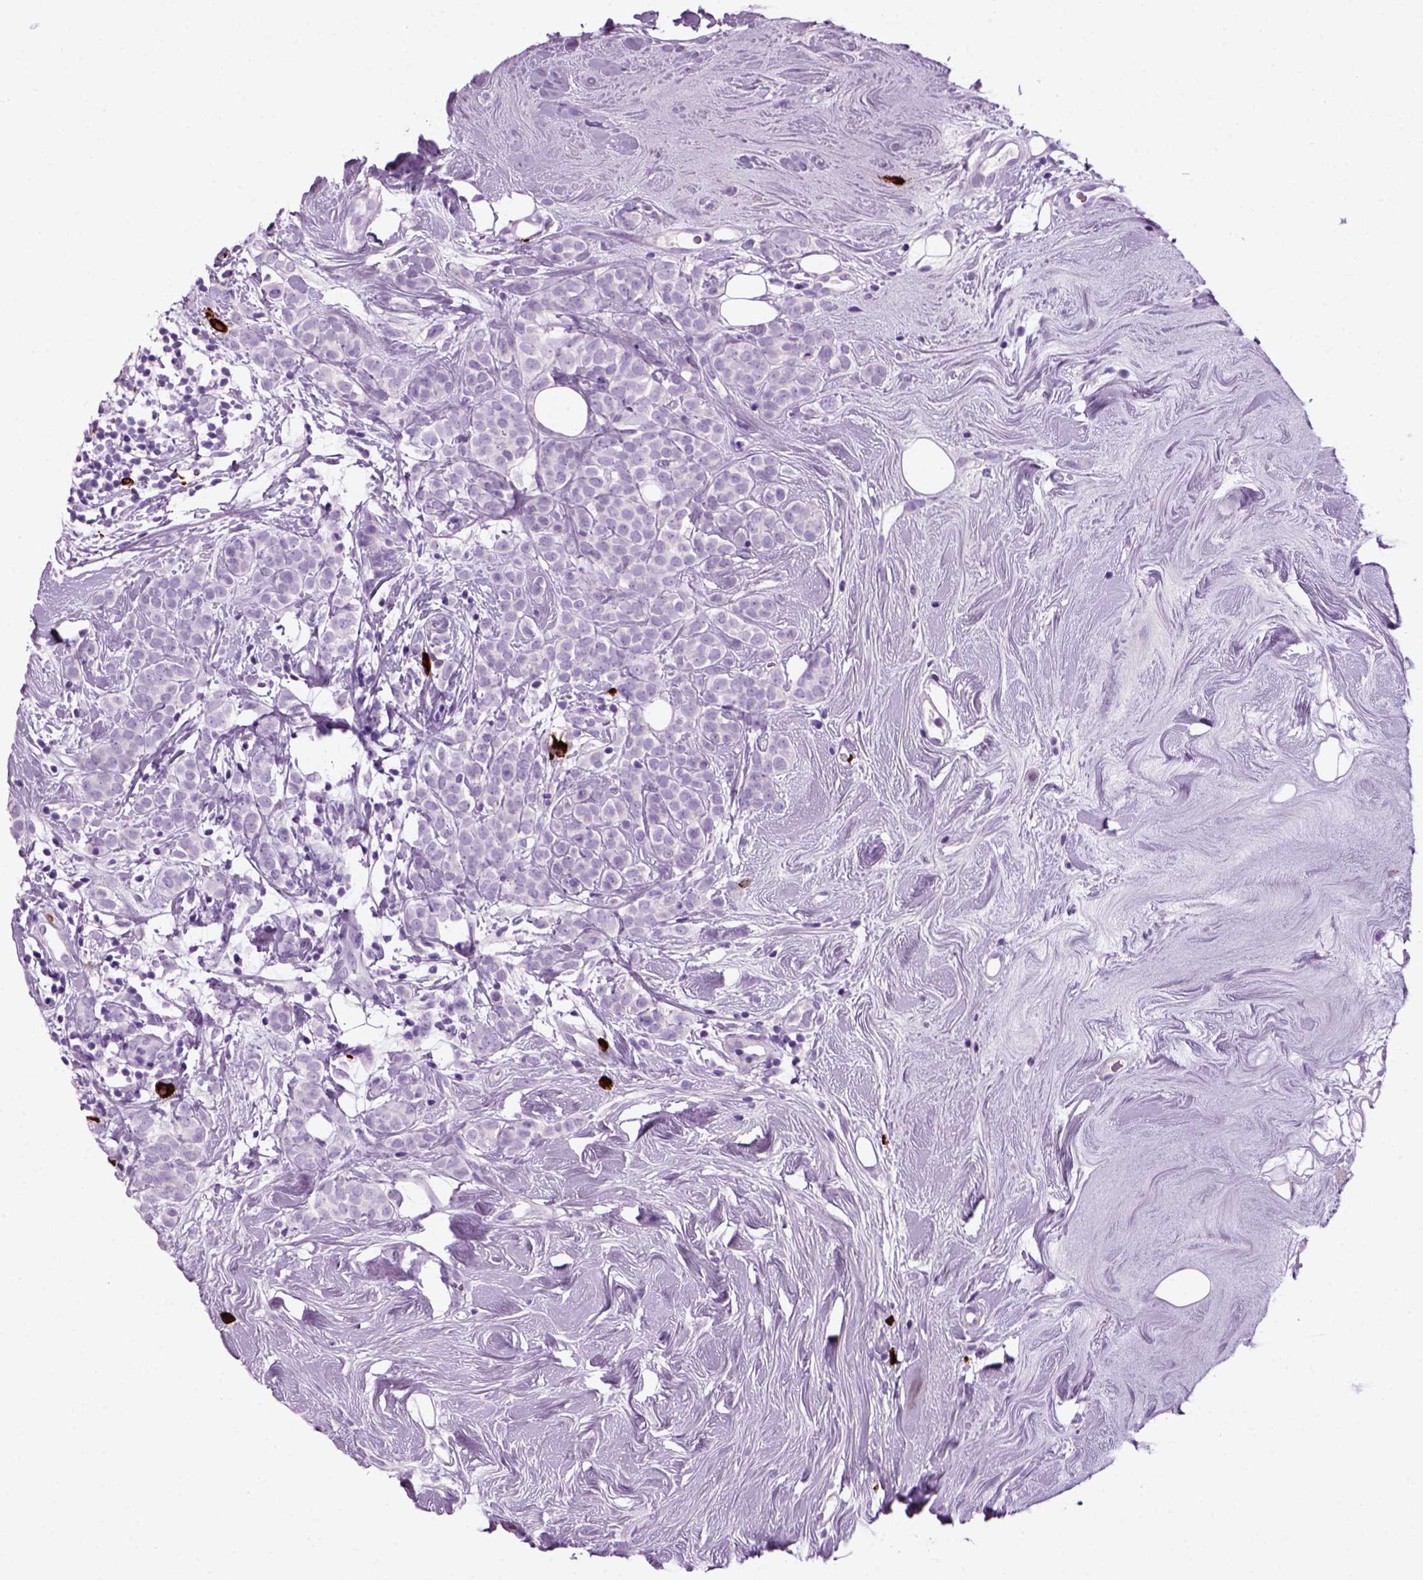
{"staining": {"intensity": "negative", "quantity": "none", "location": "none"}, "tissue": "breast cancer", "cell_type": "Tumor cells", "image_type": "cancer", "snomed": [{"axis": "morphology", "description": "Lobular carcinoma"}, {"axis": "topography", "description": "Breast"}], "caption": "This is an immunohistochemistry image of lobular carcinoma (breast). There is no expression in tumor cells.", "gene": "MZB1", "patient": {"sex": "female", "age": 49}}